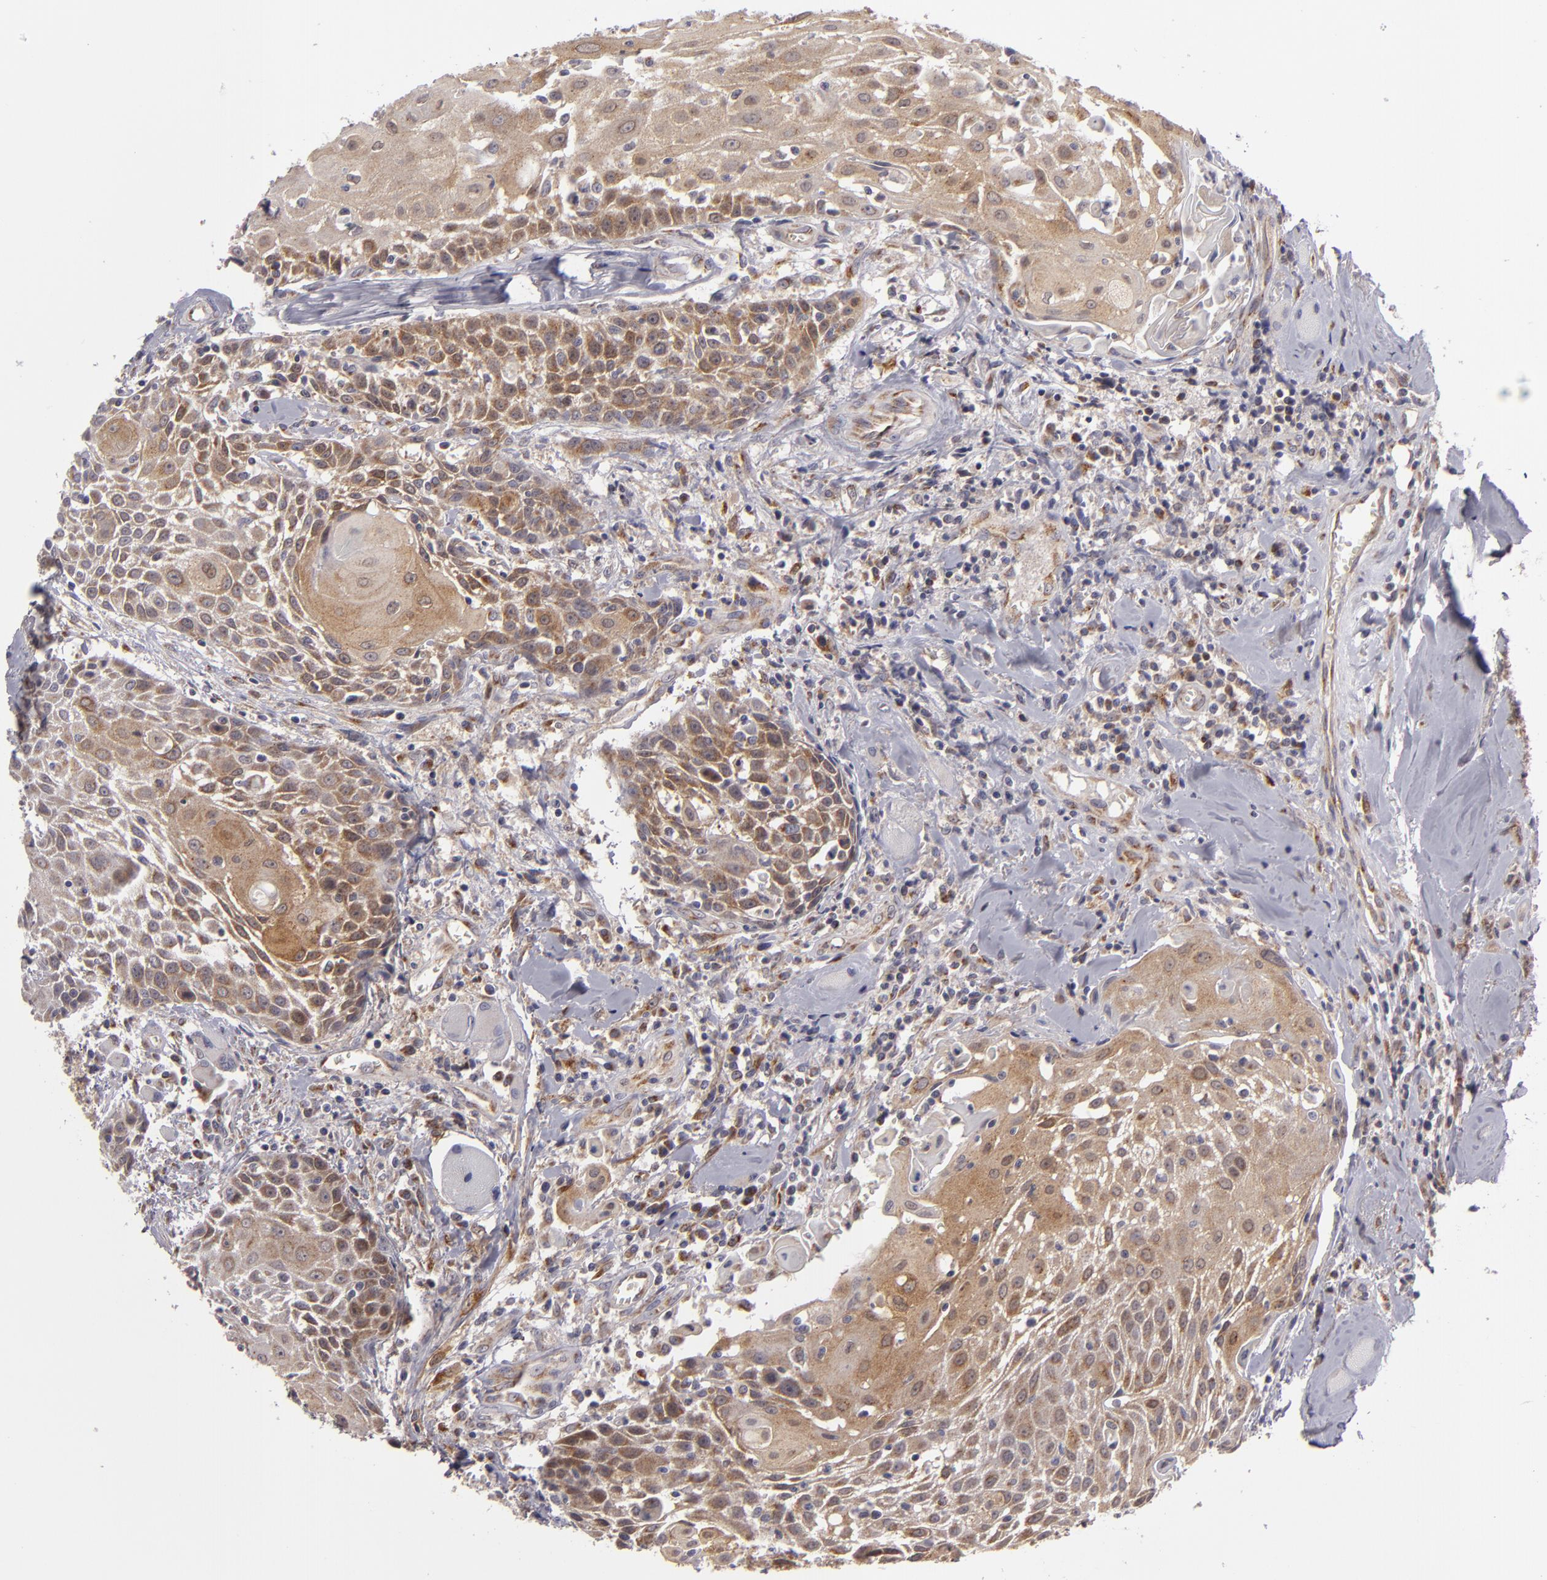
{"staining": {"intensity": "moderate", "quantity": ">75%", "location": "cytoplasmic/membranous"}, "tissue": "head and neck cancer", "cell_type": "Tumor cells", "image_type": "cancer", "snomed": [{"axis": "morphology", "description": "Squamous cell carcinoma, NOS"}, {"axis": "topography", "description": "Oral tissue"}, {"axis": "topography", "description": "Head-Neck"}], "caption": "Approximately >75% of tumor cells in head and neck cancer (squamous cell carcinoma) demonstrate moderate cytoplasmic/membranous protein staining as visualized by brown immunohistochemical staining.", "gene": "SH2D4A", "patient": {"sex": "female", "age": 82}}